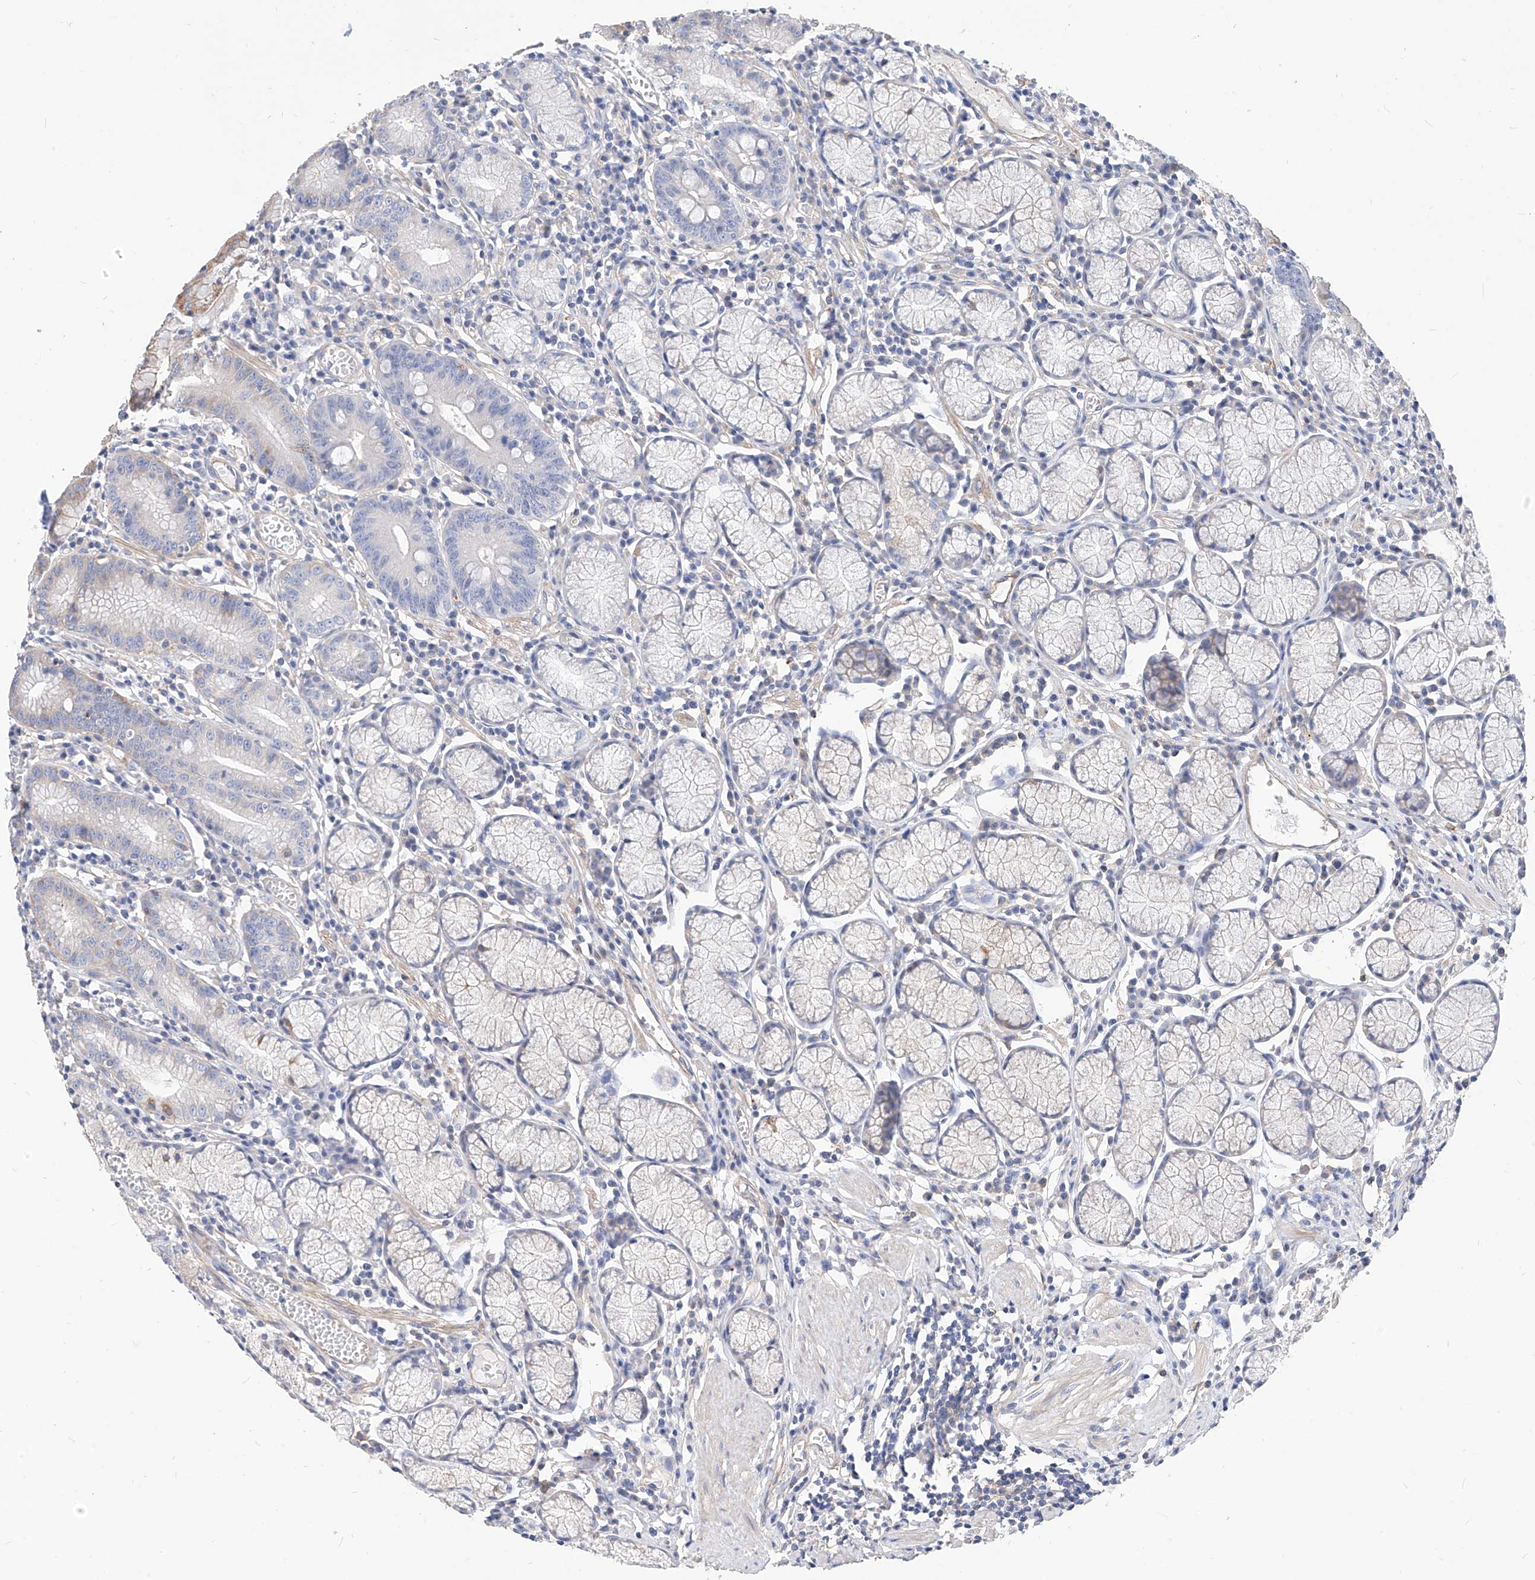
{"staining": {"intensity": "weak", "quantity": "<25%", "location": "cytoplasmic/membranous"}, "tissue": "stomach", "cell_type": "Glandular cells", "image_type": "normal", "snomed": [{"axis": "morphology", "description": "Normal tissue, NOS"}, {"axis": "topography", "description": "Stomach"}], "caption": "Immunohistochemistry (IHC) photomicrograph of normal stomach: stomach stained with DAB reveals no significant protein positivity in glandular cells. (Immunohistochemistry, brightfield microscopy, high magnification).", "gene": "SCGB2A1", "patient": {"sex": "male", "age": 55}}